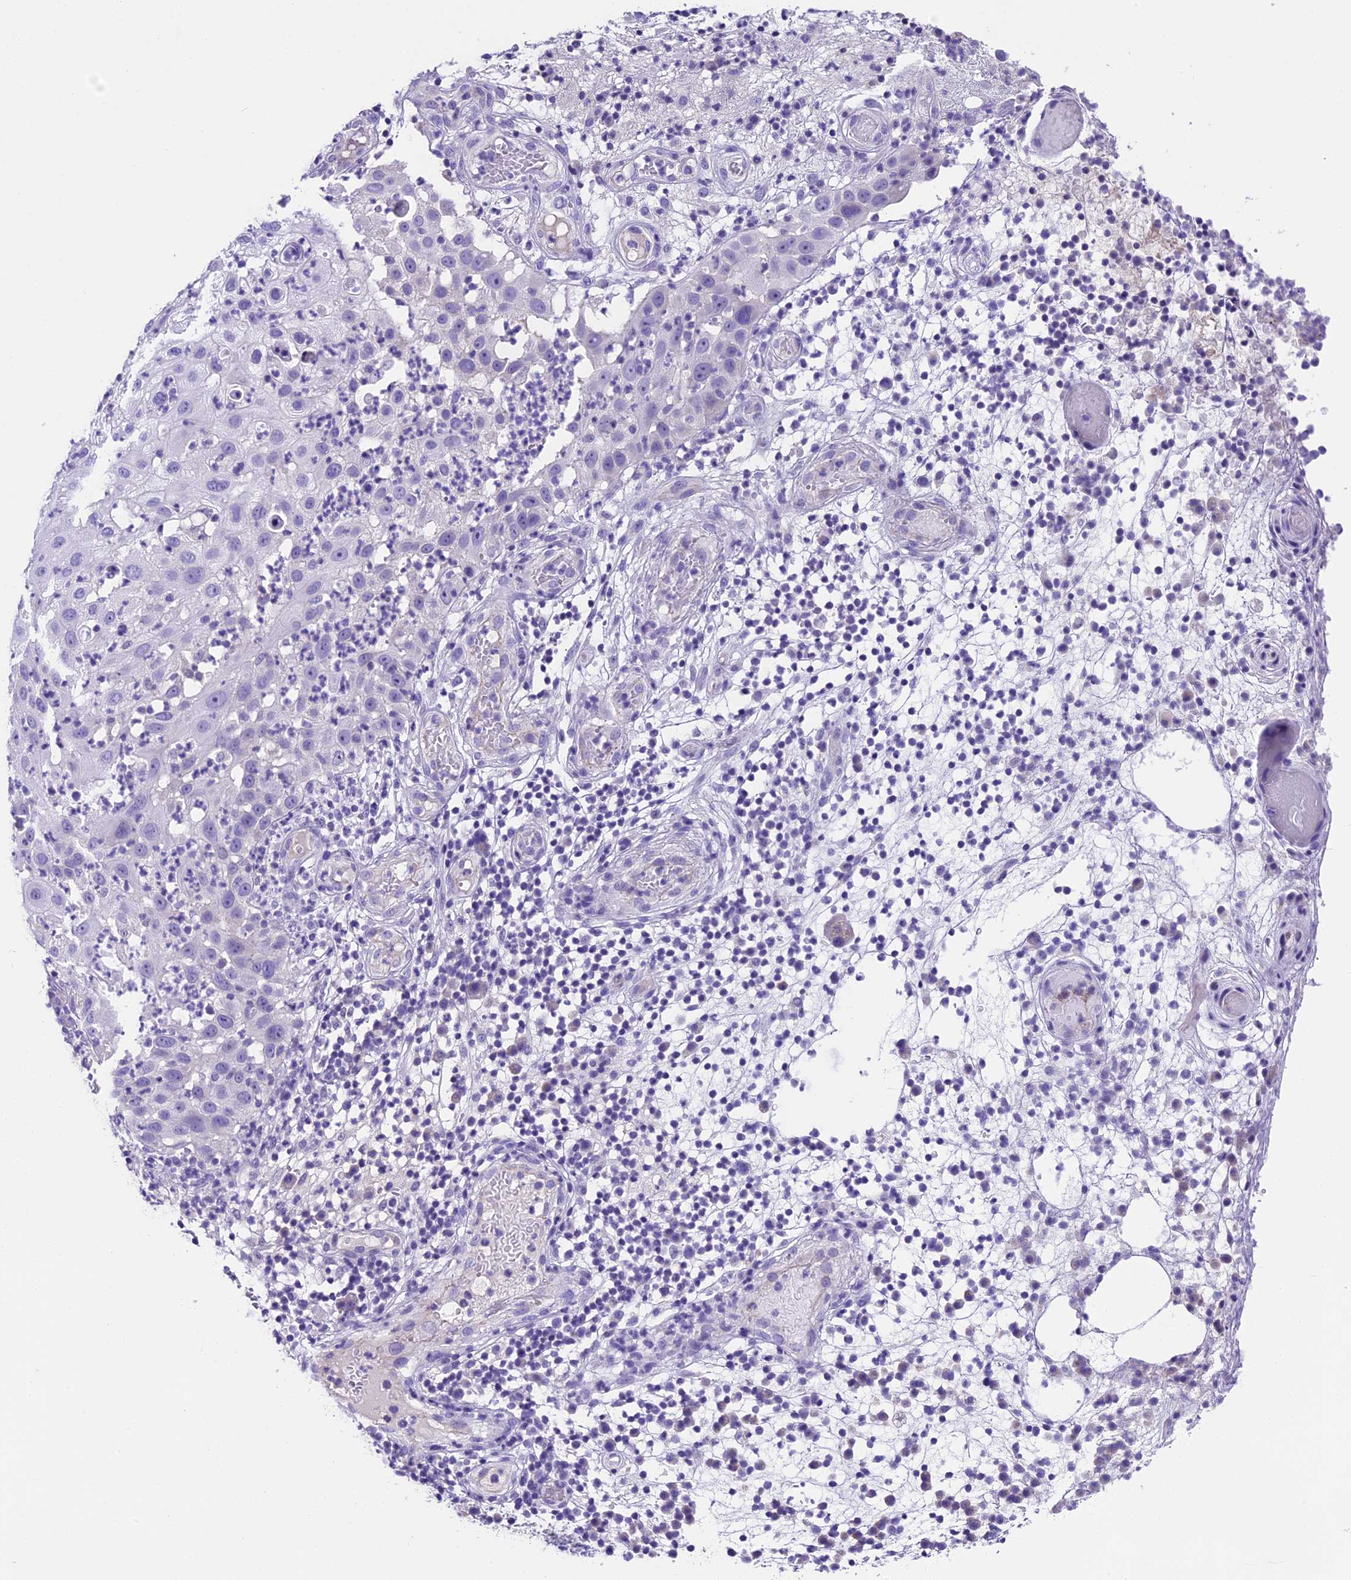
{"staining": {"intensity": "negative", "quantity": "none", "location": "none"}, "tissue": "skin cancer", "cell_type": "Tumor cells", "image_type": "cancer", "snomed": [{"axis": "morphology", "description": "Squamous cell carcinoma, NOS"}, {"axis": "topography", "description": "Skin"}], "caption": "Image shows no significant protein expression in tumor cells of skin cancer.", "gene": "PRR15", "patient": {"sex": "female", "age": 44}}